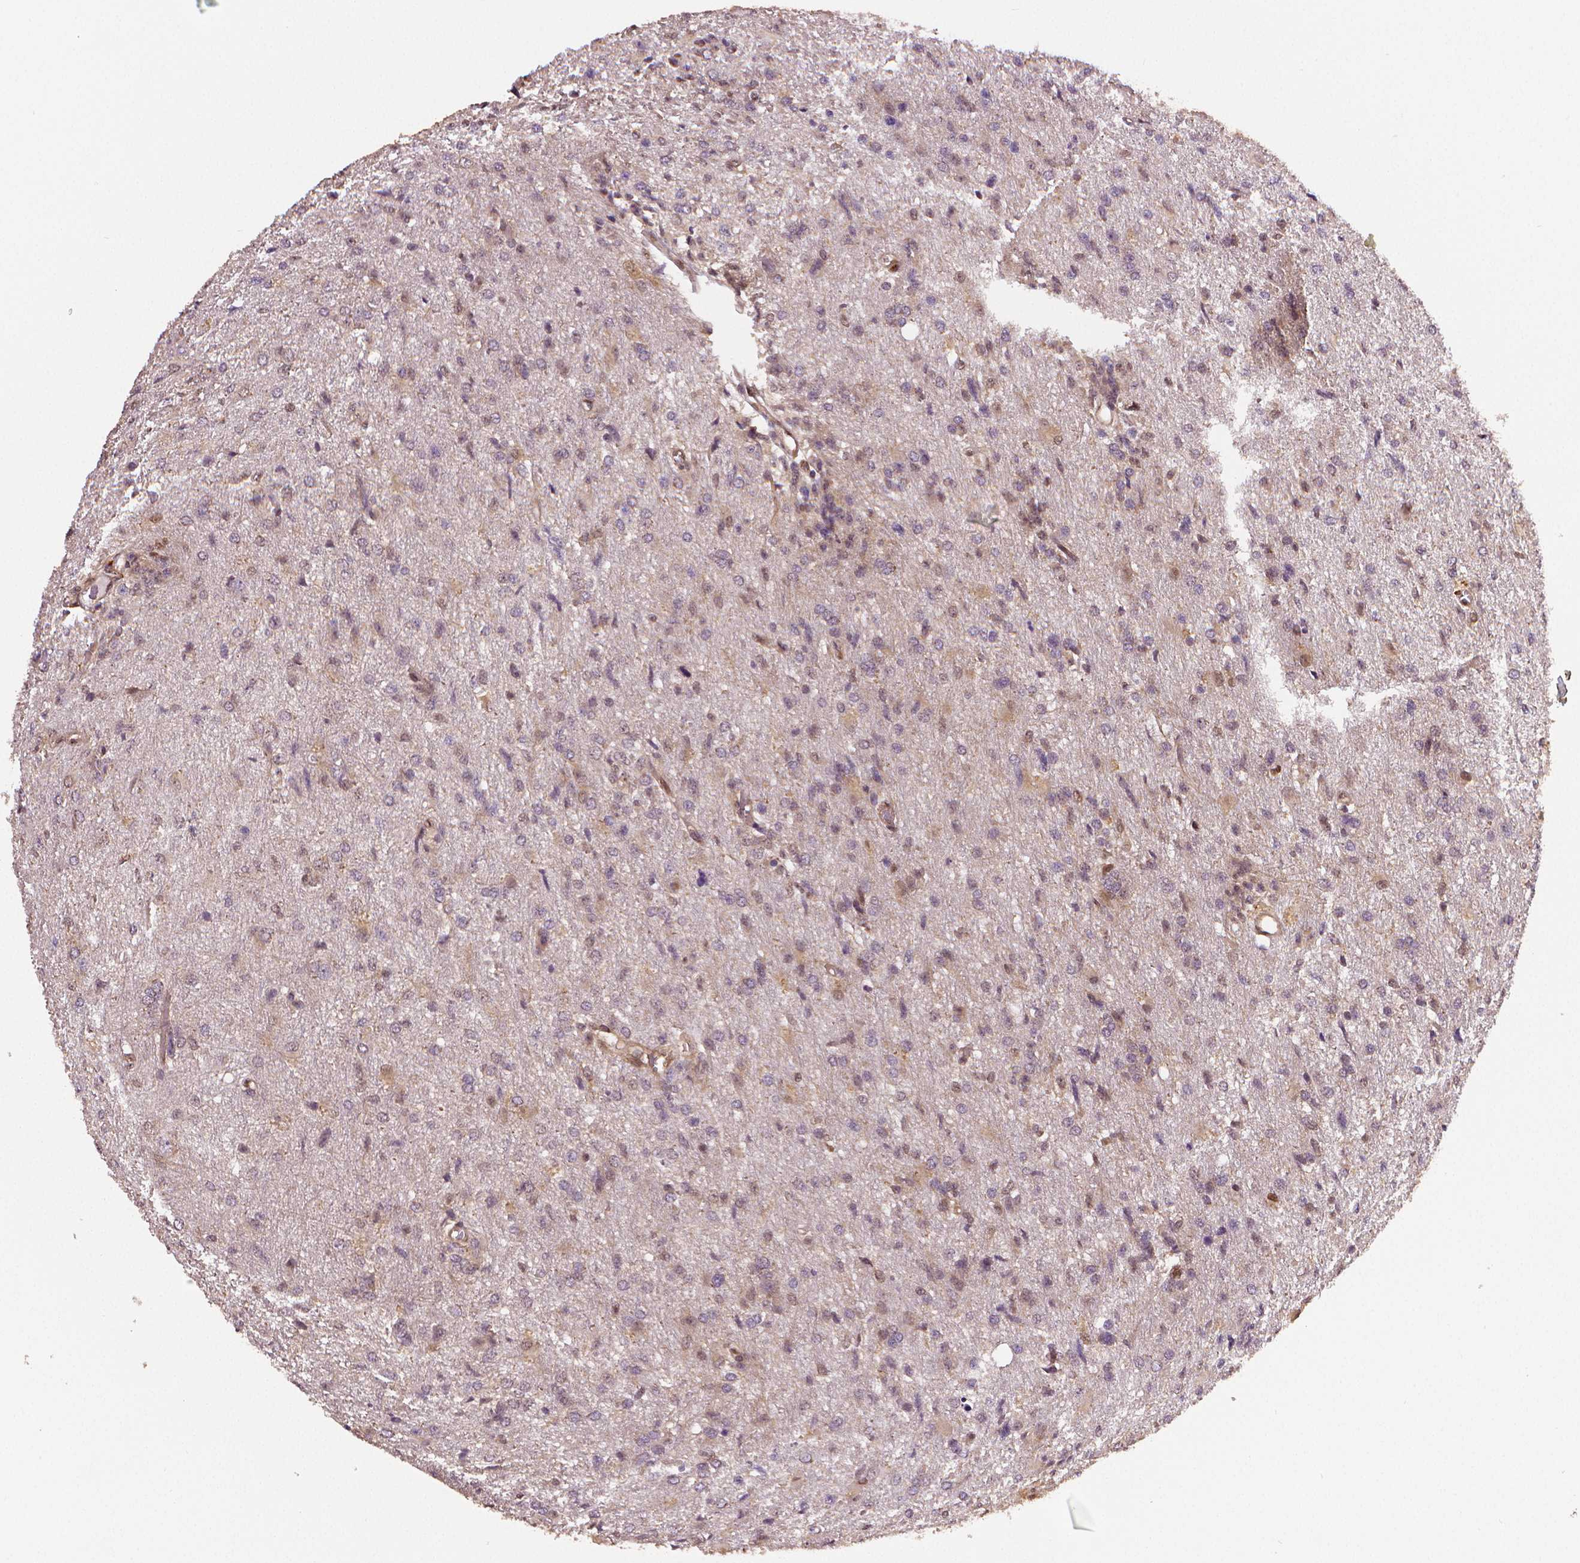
{"staining": {"intensity": "negative", "quantity": "none", "location": "none"}, "tissue": "glioma", "cell_type": "Tumor cells", "image_type": "cancer", "snomed": [{"axis": "morphology", "description": "Glioma, malignant, High grade"}, {"axis": "topography", "description": "Brain"}], "caption": "The IHC histopathology image has no significant positivity in tumor cells of glioma tissue.", "gene": "STAT3", "patient": {"sex": "male", "age": 68}}